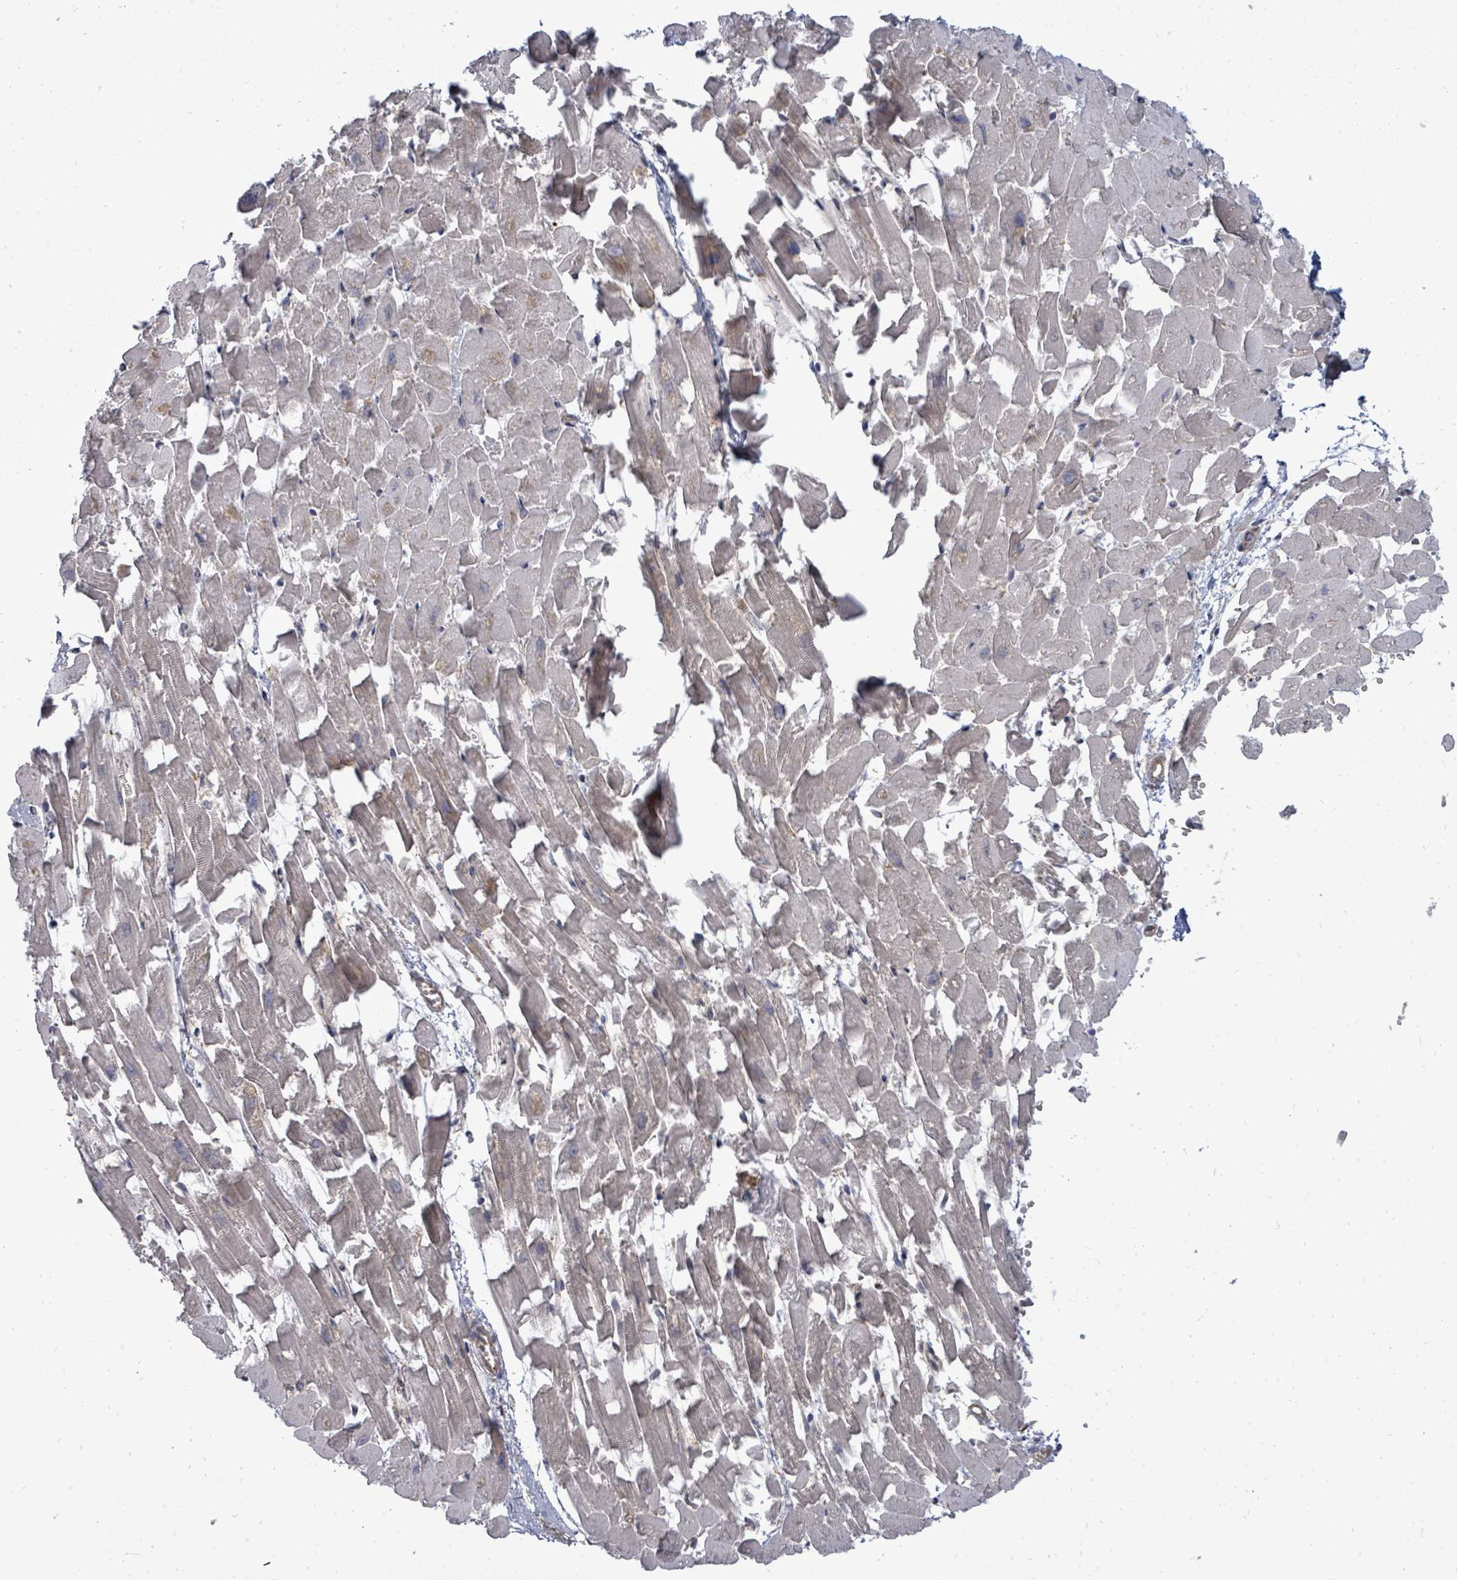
{"staining": {"intensity": "negative", "quantity": "none", "location": "none"}, "tissue": "heart muscle", "cell_type": "Cardiomyocytes", "image_type": "normal", "snomed": [{"axis": "morphology", "description": "Normal tissue, NOS"}, {"axis": "topography", "description": "Heart"}], "caption": "IHC photomicrograph of normal heart muscle: human heart muscle stained with DAB displays no significant protein positivity in cardiomyocytes.", "gene": "EIF3CL", "patient": {"sex": "female", "age": 64}}